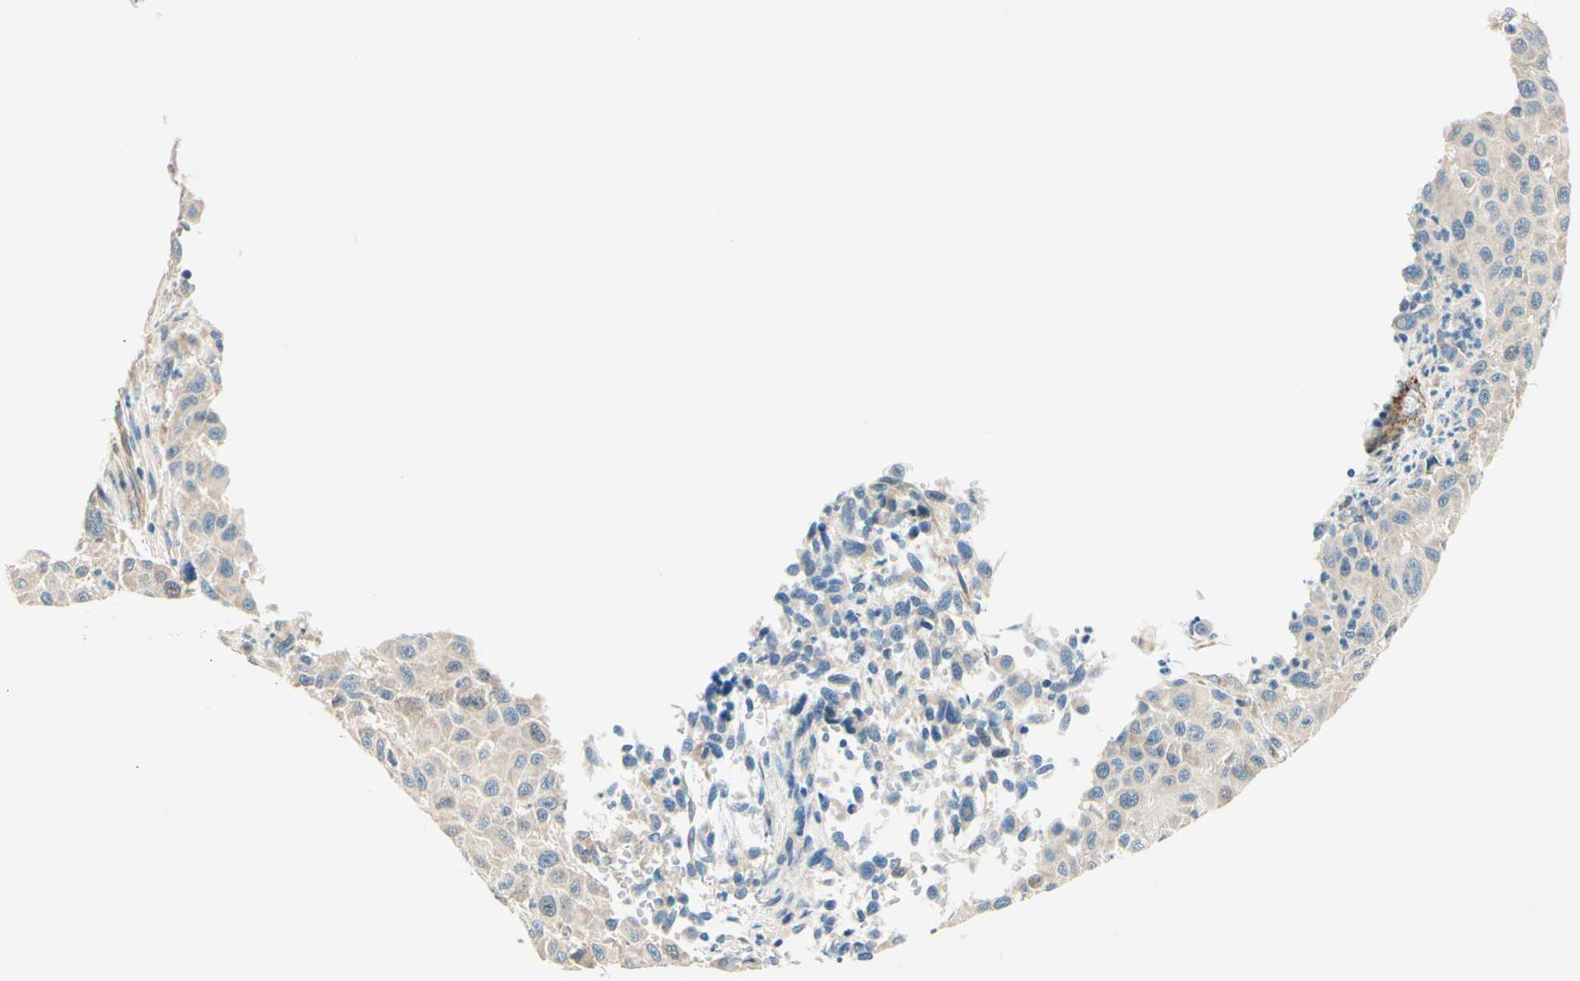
{"staining": {"intensity": "weak", "quantity": "25%-75%", "location": "cytoplasmic/membranous"}, "tissue": "melanoma", "cell_type": "Tumor cells", "image_type": "cancer", "snomed": [{"axis": "morphology", "description": "Malignant melanoma, Metastatic site"}, {"axis": "topography", "description": "Lymph node"}], "caption": "Weak cytoplasmic/membranous protein expression is identified in about 25%-75% of tumor cells in melanoma.", "gene": "TAOK2", "patient": {"sex": "male", "age": 61}}